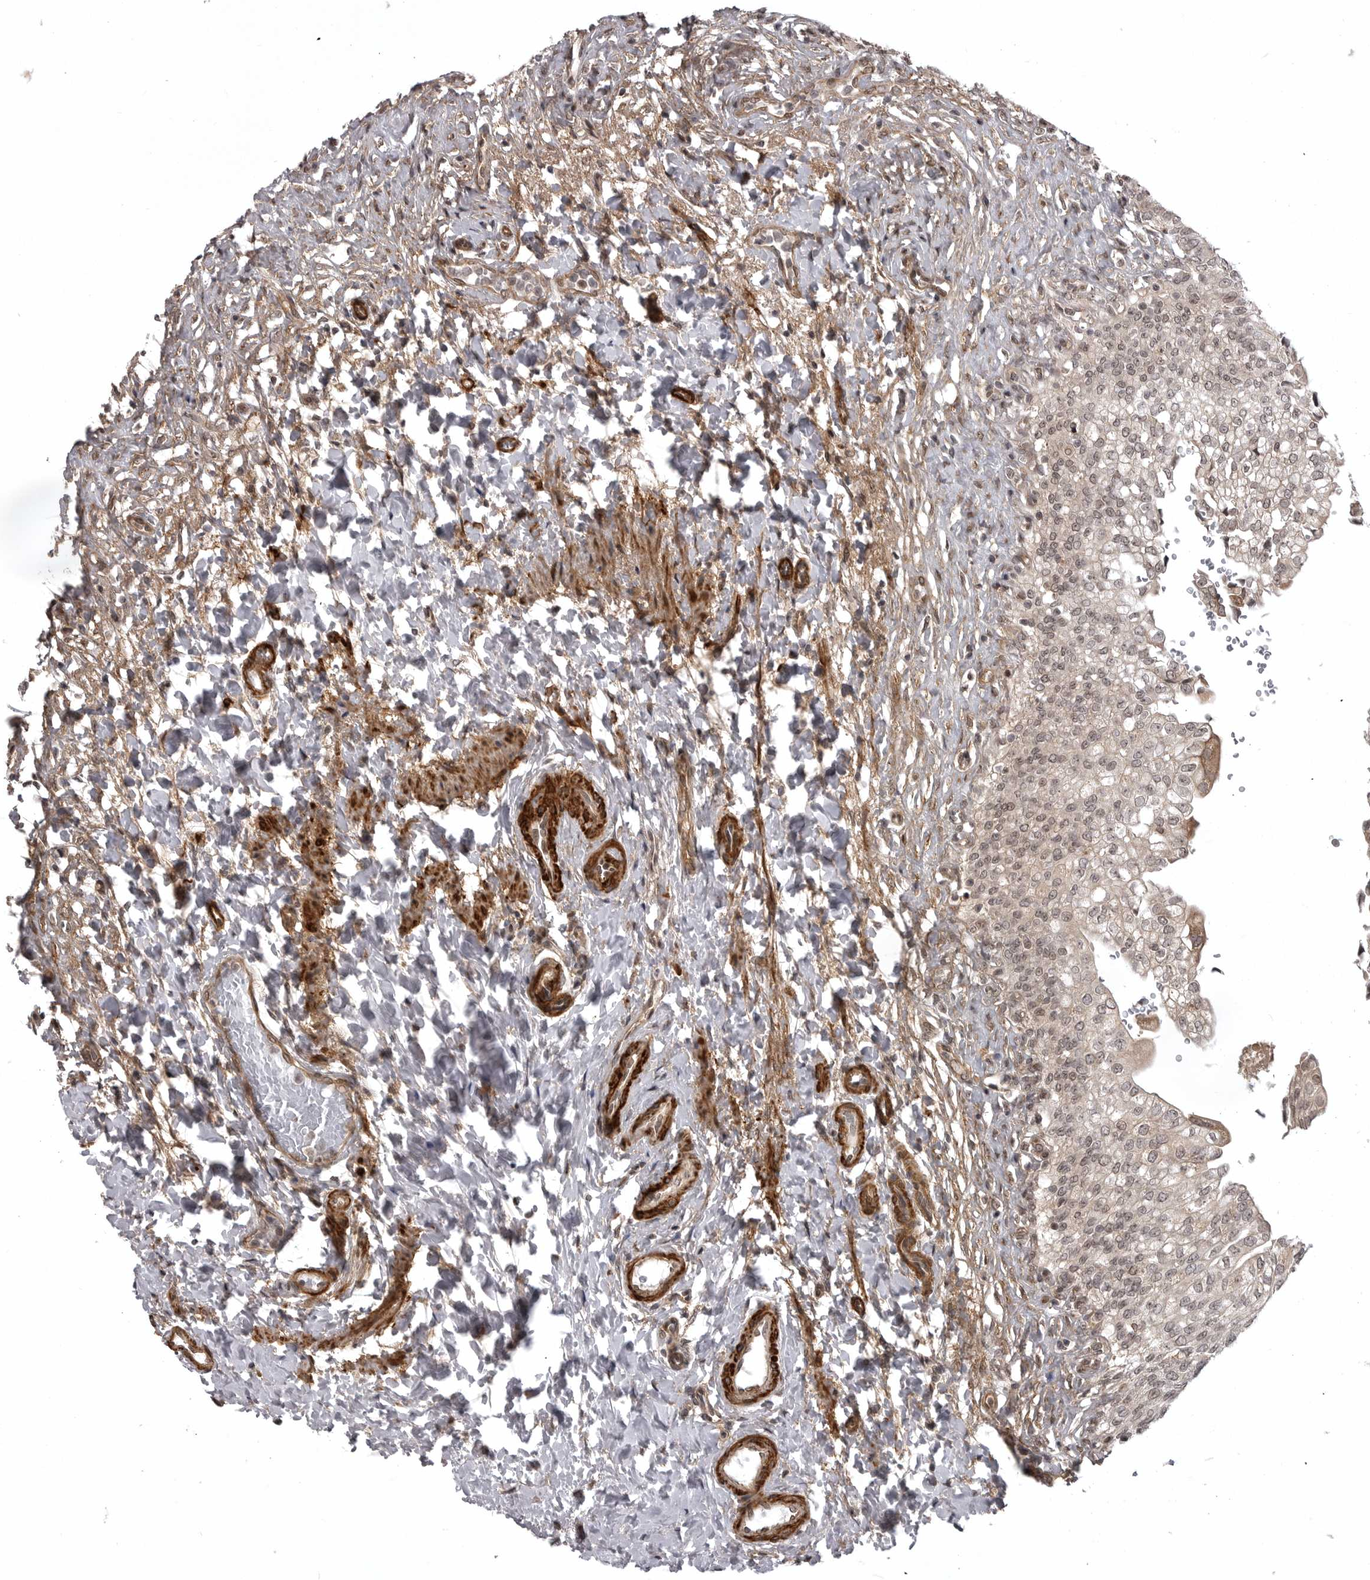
{"staining": {"intensity": "moderate", "quantity": ">75%", "location": "cytoplasmic/membranous,nuclear"}, "tissue": "urinary bladder", "cell_type": "Urothelial cells", "image_type": "normal", "snomed": [{"axis": "morphology", "description": "Urothelial carcinoma, High grade"}, {"axis": "topography", "description": "Urinary bladder"}], "caption": "This is a micrograph of immunohistochemistry (IHC) staining of benign urinary bladder, which shows moderate positivity in the cytoplasmic/membranous,nuclear of urothelial cells.", "gene": "SNX16", "patient": {"sex": "male", "age": 46}}